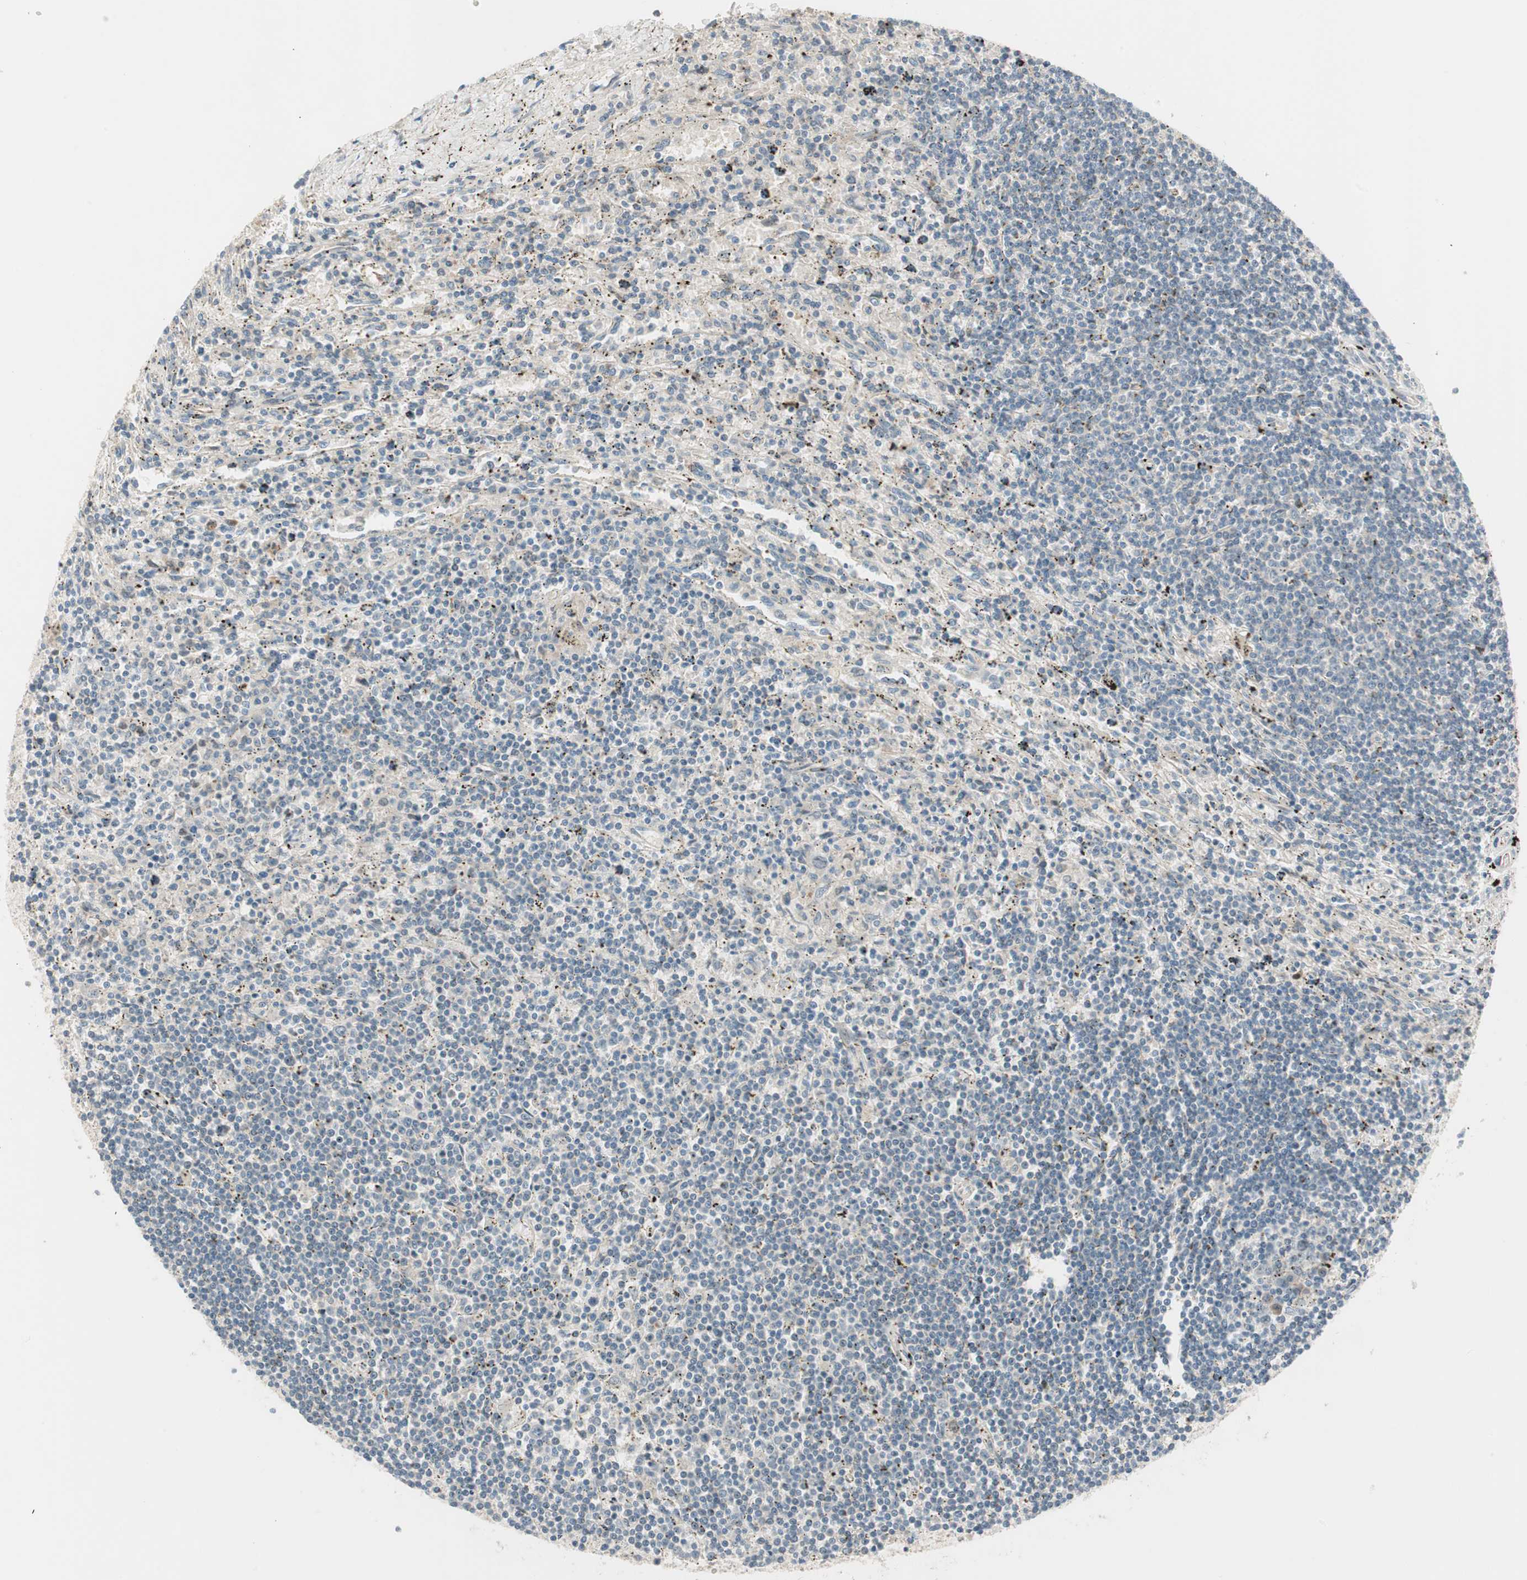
{"staining": {"intensity": "negative", "quantity": "none", "location": "none"}, "tissue": "lymphoma", "cell_type": "Tumor cells", "image_type": "cancer", "snomed": [{"axis": "morphology", "description": "Malignant lymphoma, non-Hodgkin's type, Low grade"}, {"axis": "topography", "description": "Spleen"}], "caption": "There is no significant positivity in tumor cells of malignant lymphoma, non-Hodgkin's type (low-grade).", "gene": "CGRRF1", "patient": {"sex": "male", "age": 76}}